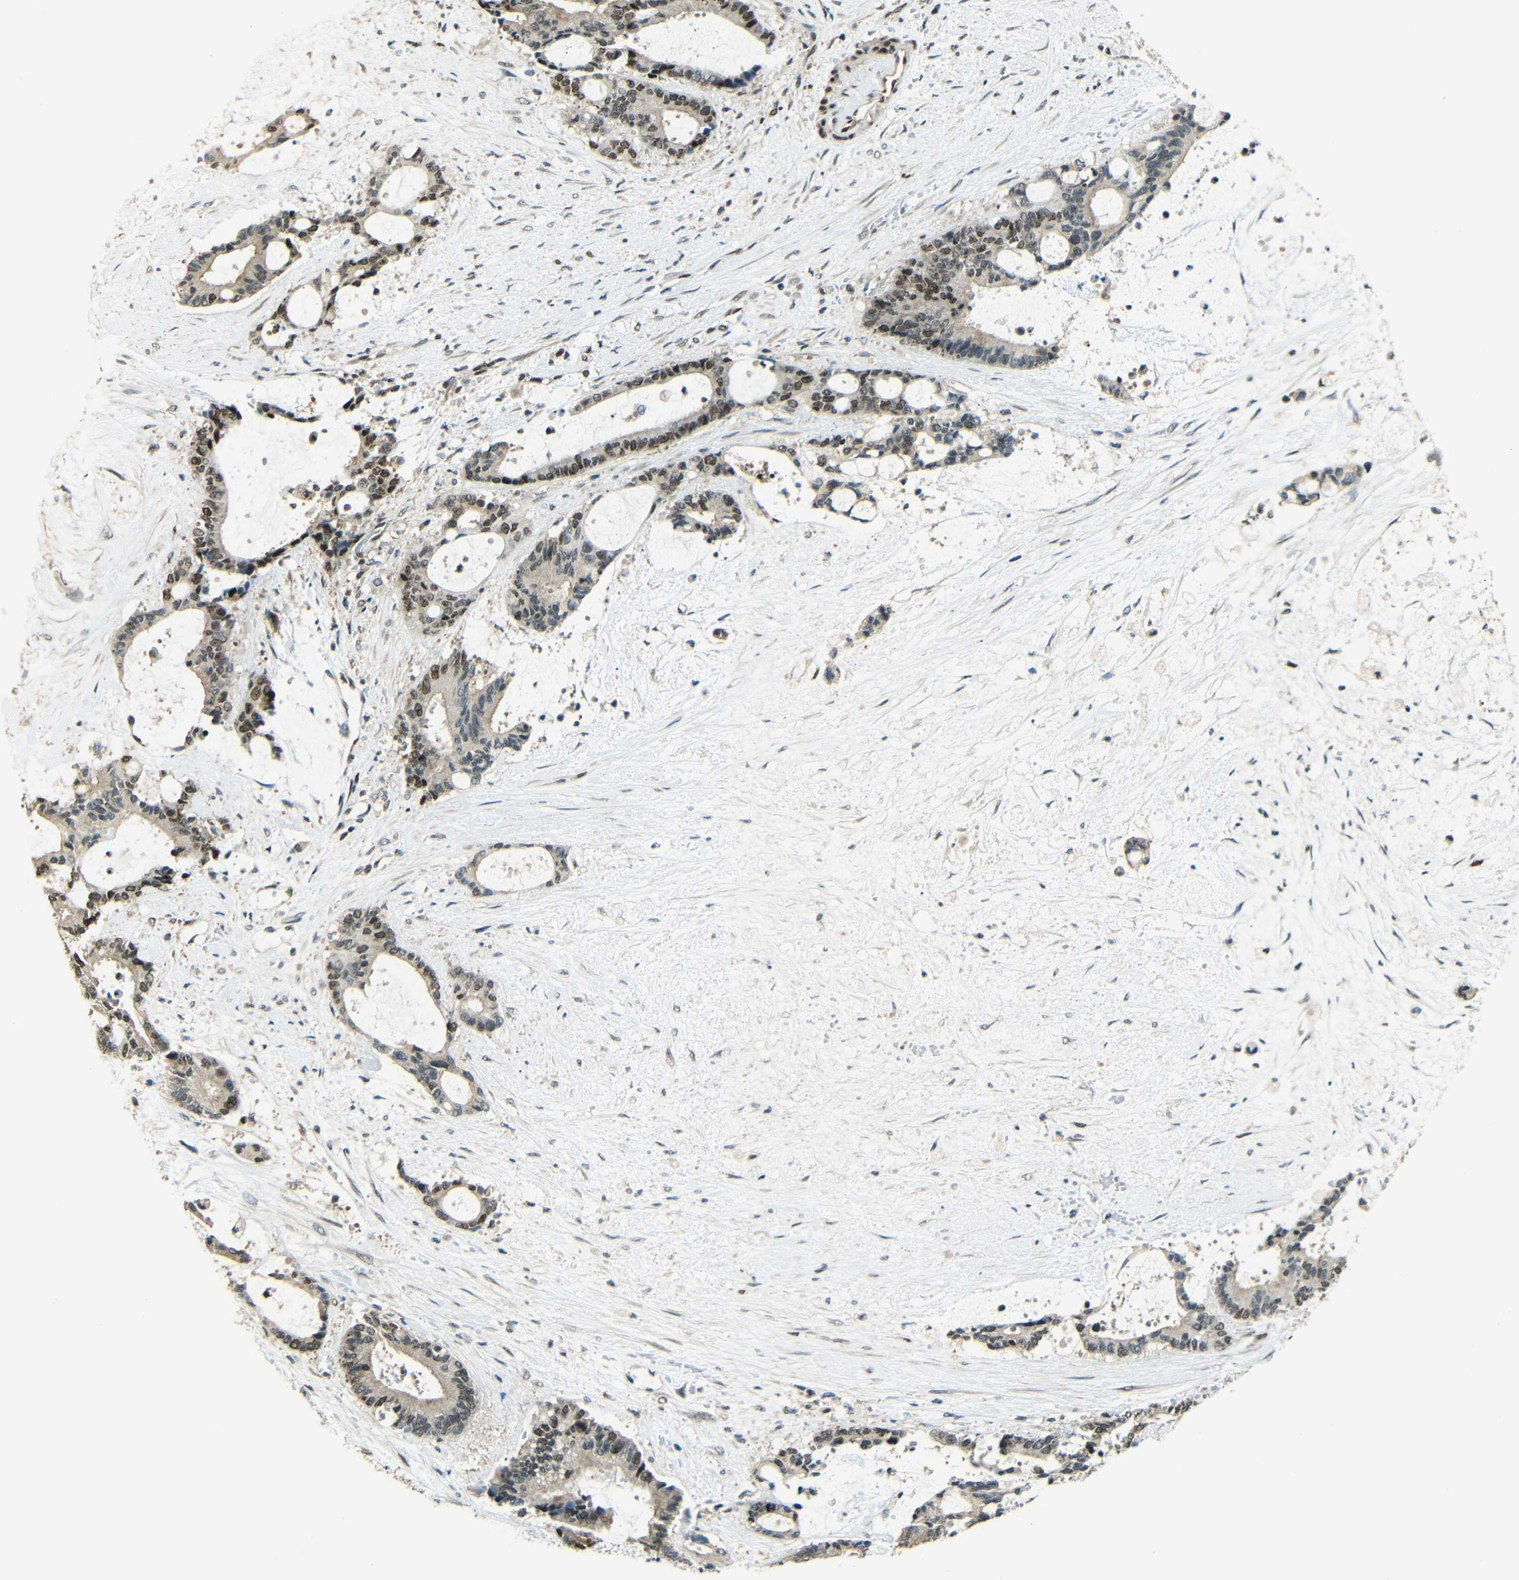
{"staining": {"intensity": "moderate", "quantity": ">75%", "location": "cytoplasmic/membranous,nuclear"}, "tissue": "liver cancer", "cell_type": "Tumor cells", "image_type": "cancer", "snomed": [{"axis": "morphology", "description": "Normal tissue, NOS"}, {"axis": "morphology", "description": "Cholangiocarcinoma"}, {"axis": "topography", "description": "Liver"}, {"axis": "topography", "description": "Peripheral nerve tissue"}], "caption": "Immunohistochemical staining of liver cholangiocarcinoma exhibits medium levels of moderate cytoplasmic/membranous and nuclear staining in approximately >75% of tumor cells.", "gene": "PSIP1", "patient": {"sex": "female", "age": 73}}